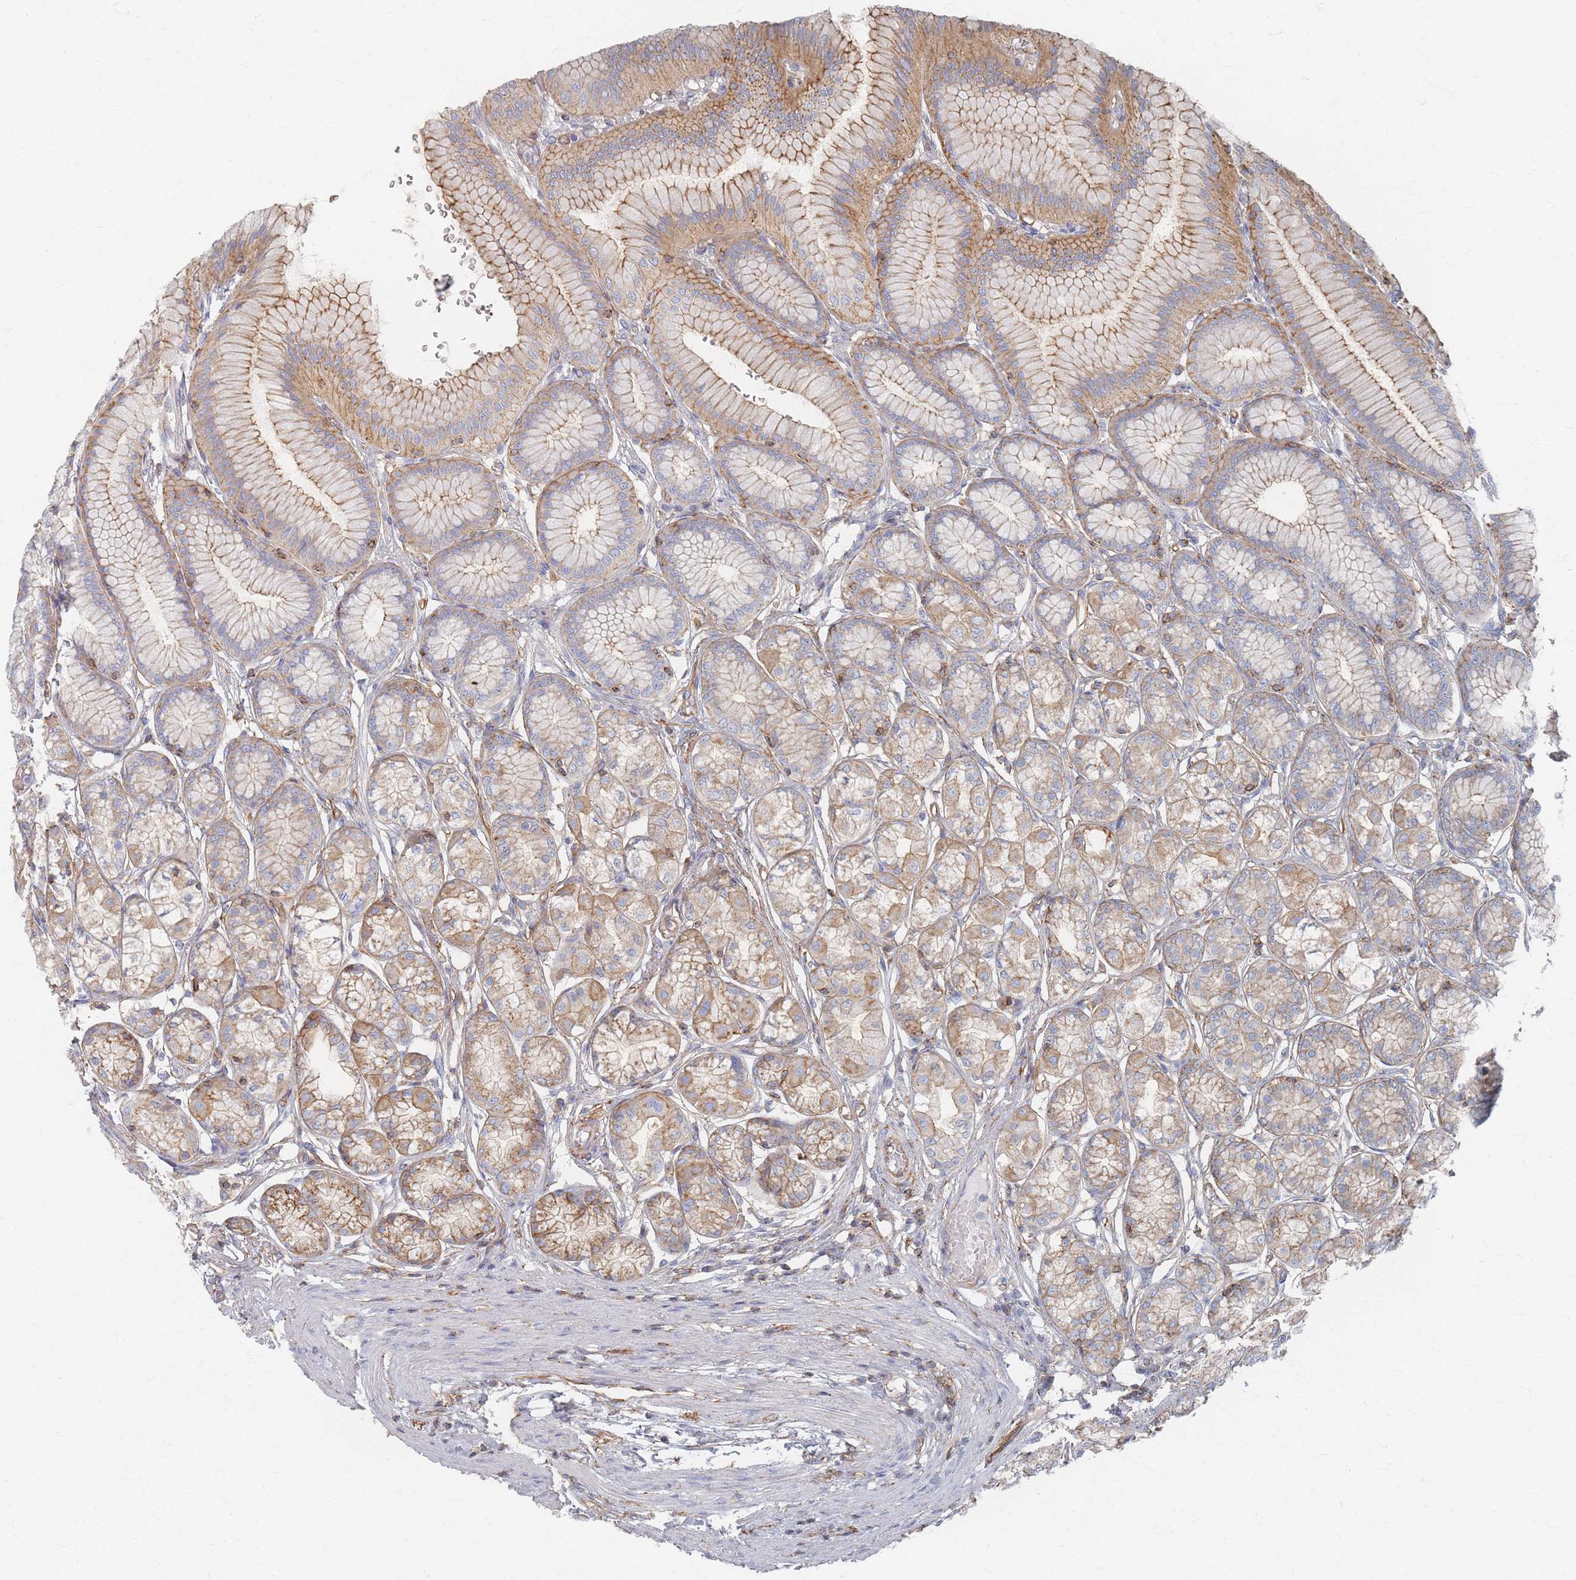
{"staining": {"intensity": "moderate", "quantity": ">75%", "location": "cytoplasmic/membranous"}, "tissue": "stomach", "cell_type": "Glandular cells", "image_type": "normal", "snomed": [{"axis": "morphology", "description": "Normal tissue, NOS"}, {"axis": "morphology", "description": "Adenocarcinoma, NOS"}, {"axis": "morphology", "description": "Adenocarcinoma, High grade"}, {"axis": "topography", "description": "Stomach, upper"}, {"axis": "topography", "description": "Stomach"}], "caption": "IHC (DAB) staining of unremarkable stomach exhibits moderate cytoplasmic/membranous protein positivity in about >75% of glandular cells.", "gene": "GNB1", "patient": {"sex": "female", "age": 65}}